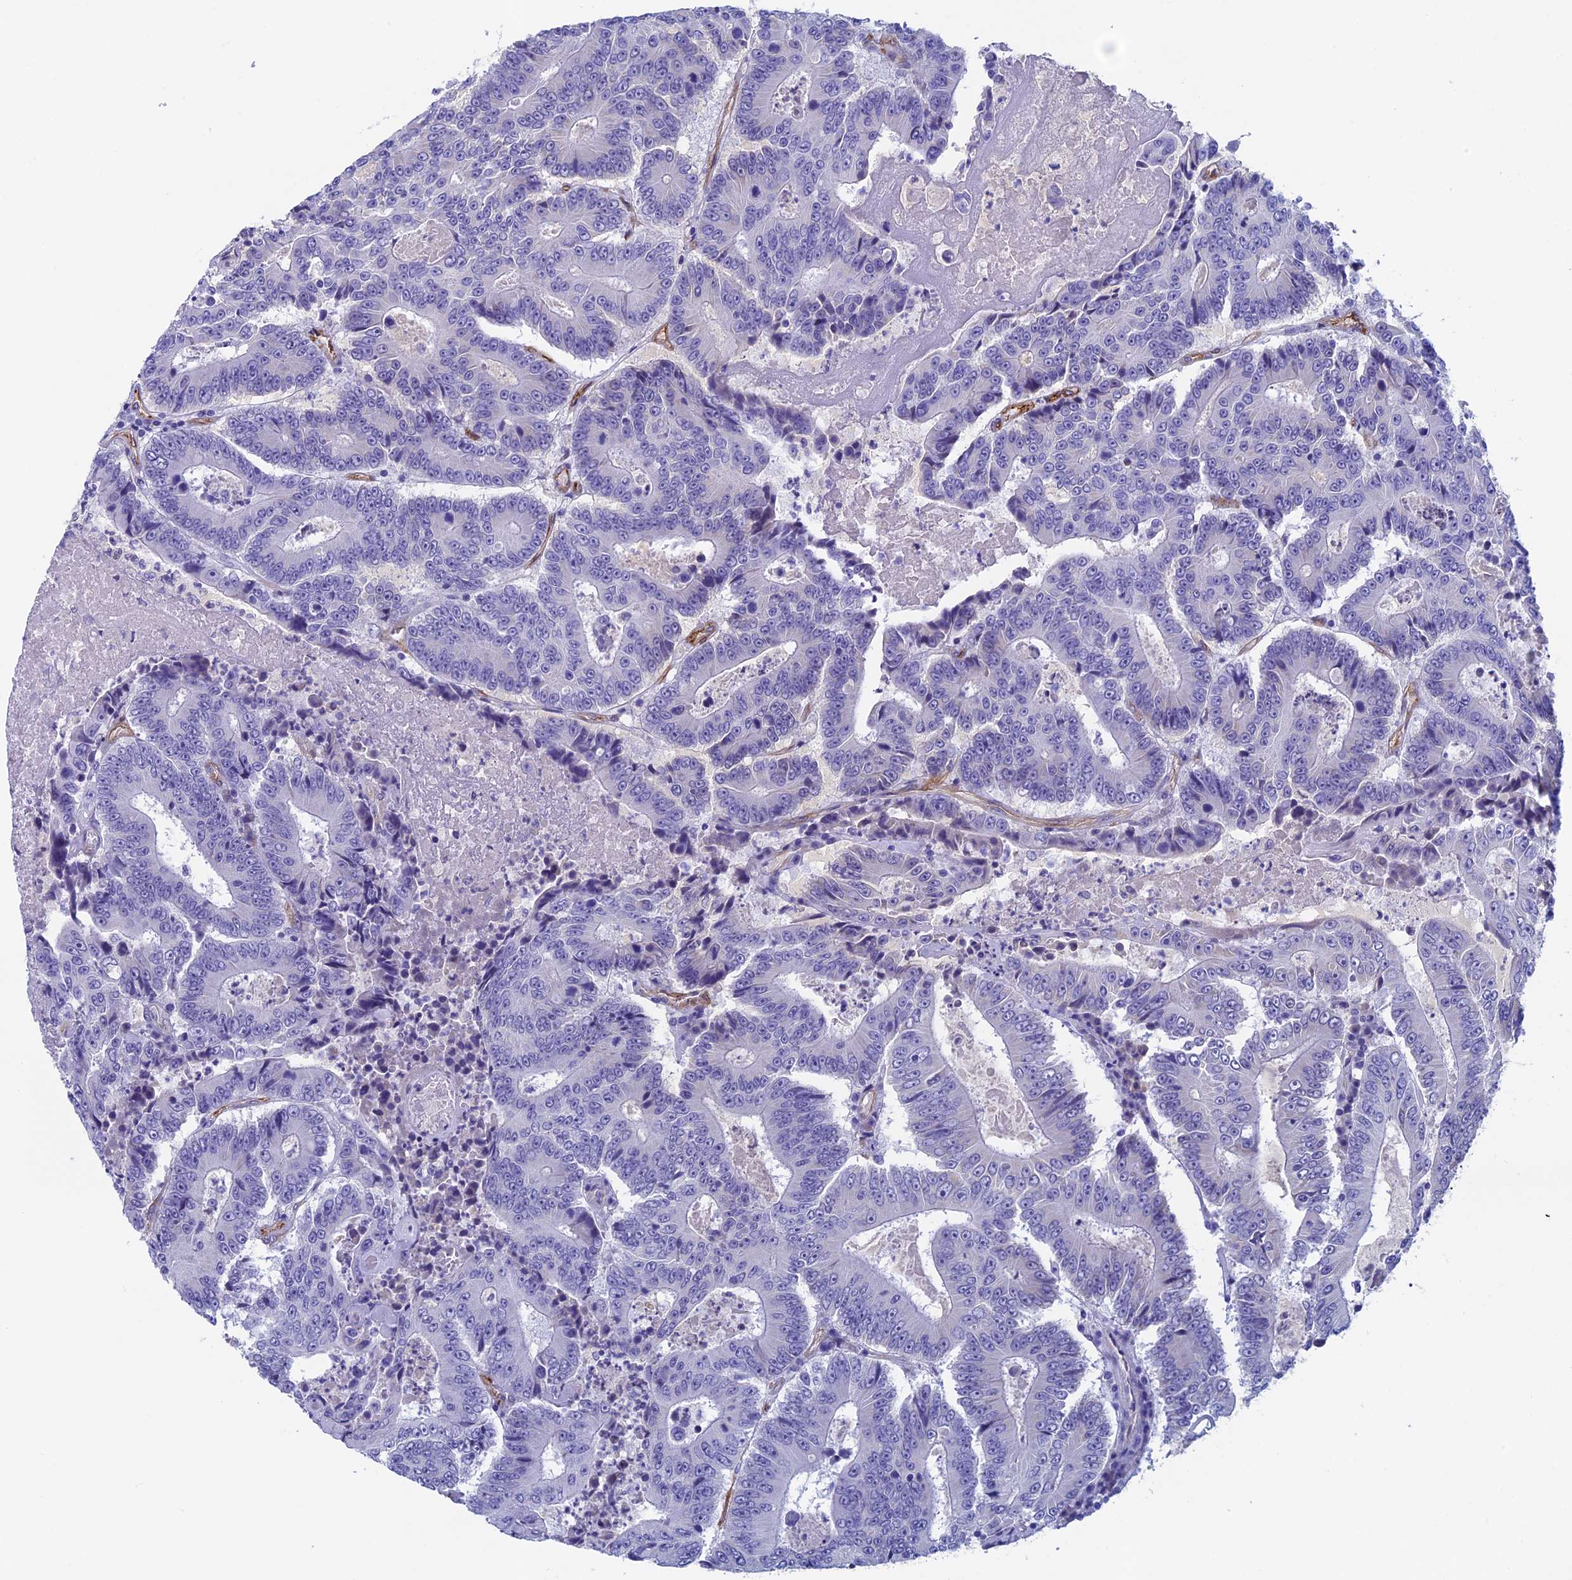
{"staining": {"intensity": "negative", "quantity": "none", "location": "none"}, "tissue": "colorectal cancer", "cell_type": "Tumor cells", "image_type": "cancer", "snomed": [{"axis": "morphology", "description": "Adenocarcinoma, NOS"}, {"axis": "topography", "description": "Colon"}], "caption": "Histopathology image shows no protein positivity in tumor cells of adenocarcinoma (colorectal) tissue.", "gene": "INSYN1", "patient": {"sex": "male", "age": 83}}